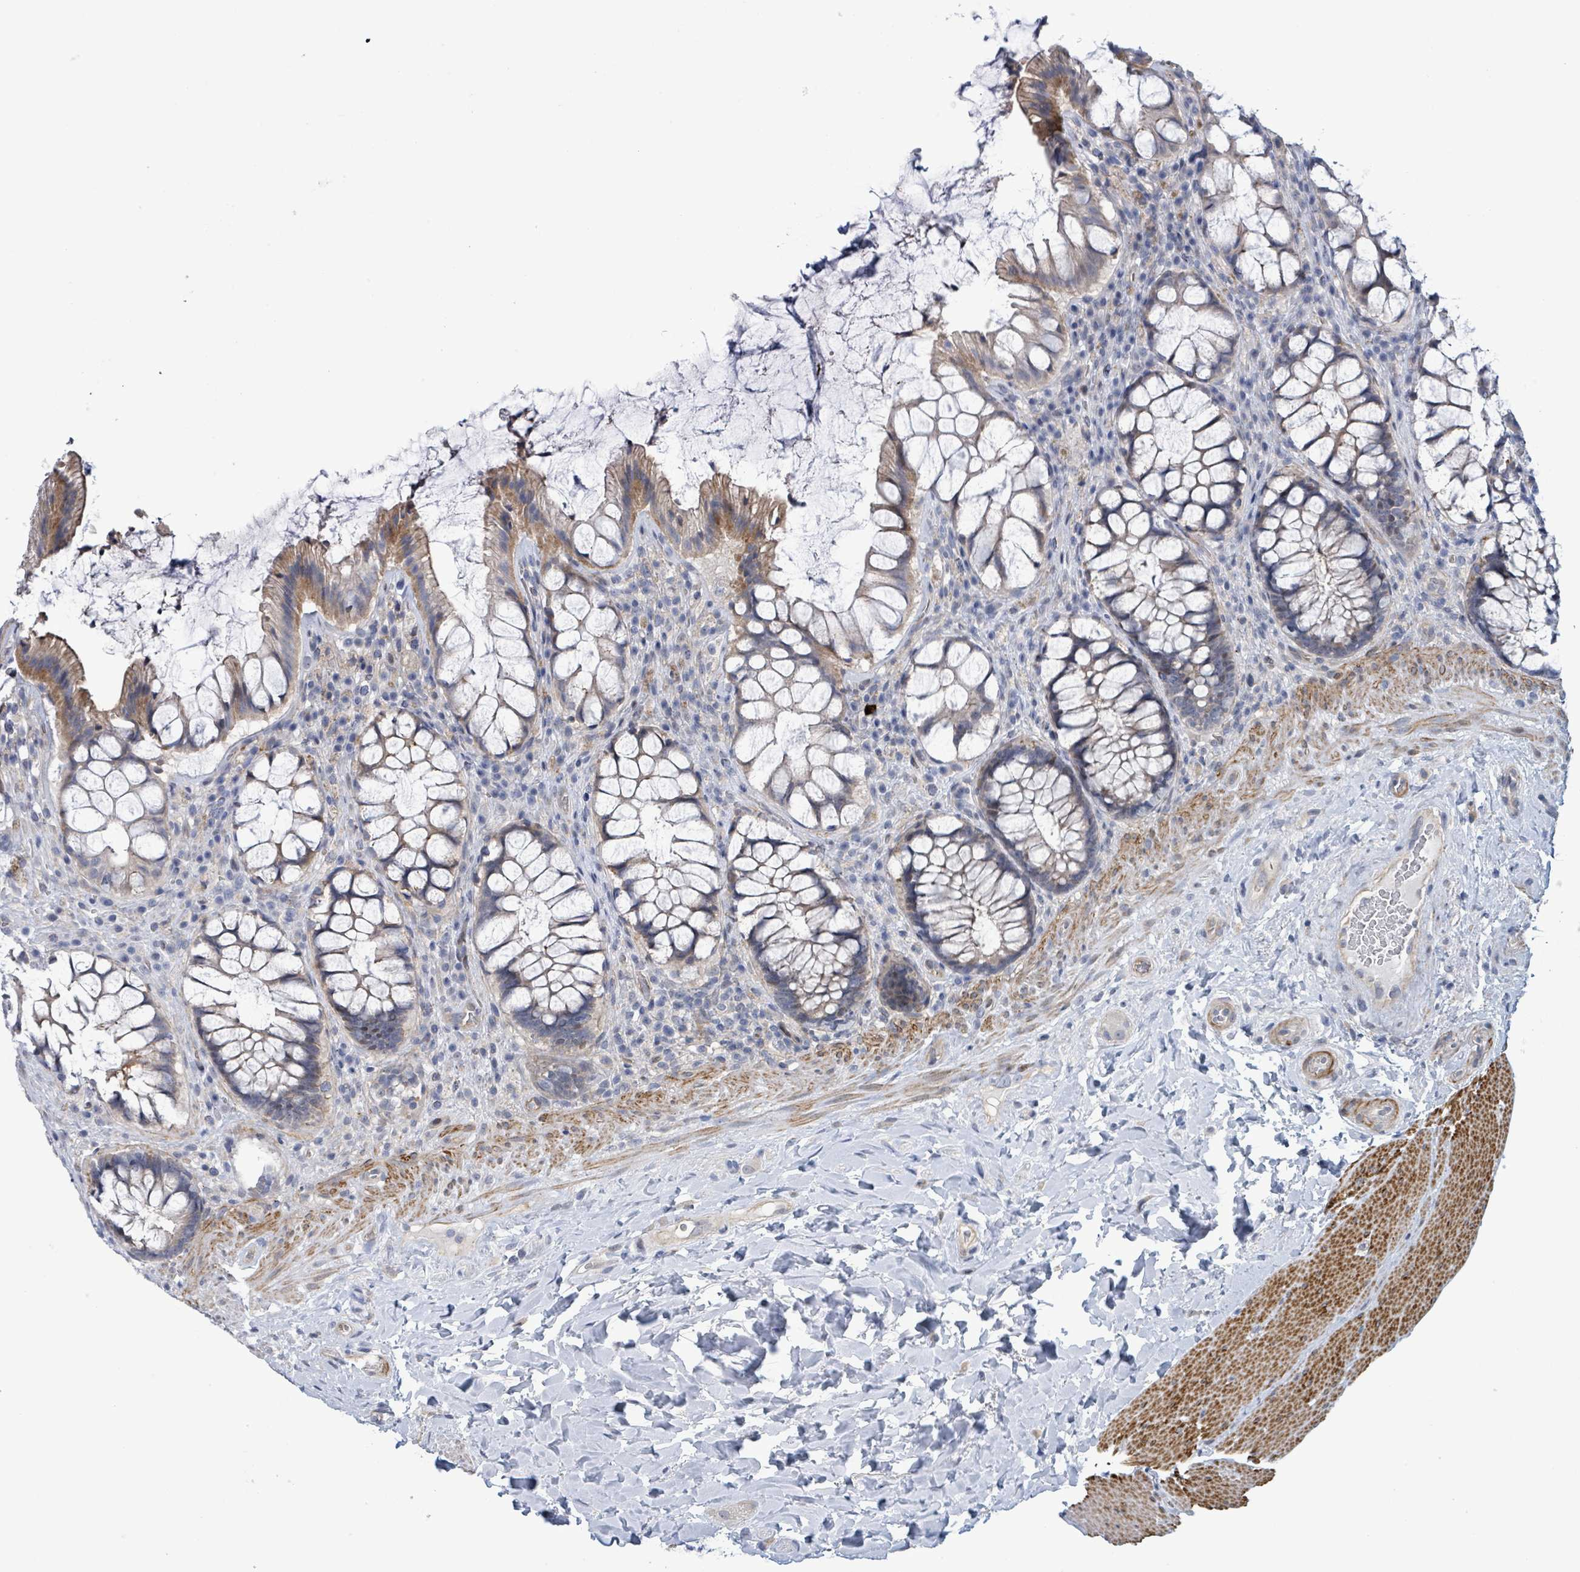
{"staining": {"intensity": "moderate", "quantity": "25%-75%", "location": "cytoplasmic/membranous"}, "tissue": "rectum", "cell_type": "Glandular cells", "image_type": "normal", "snomed": [{"axis": "morphology", "description": "Normal tissue, NOS"}, {"axis": "topography", "description": "Rectum"}], "caption": "The photomicrograph exhibits a brown stain indicating the presence of a protein in the cytoplasmic/membranous of glandular cells in rectum. The protein is shown in brown color, while the nuclei are stained blue.", "gene": "C9orf152", "patient": {"sex": "female", "age": 58}}